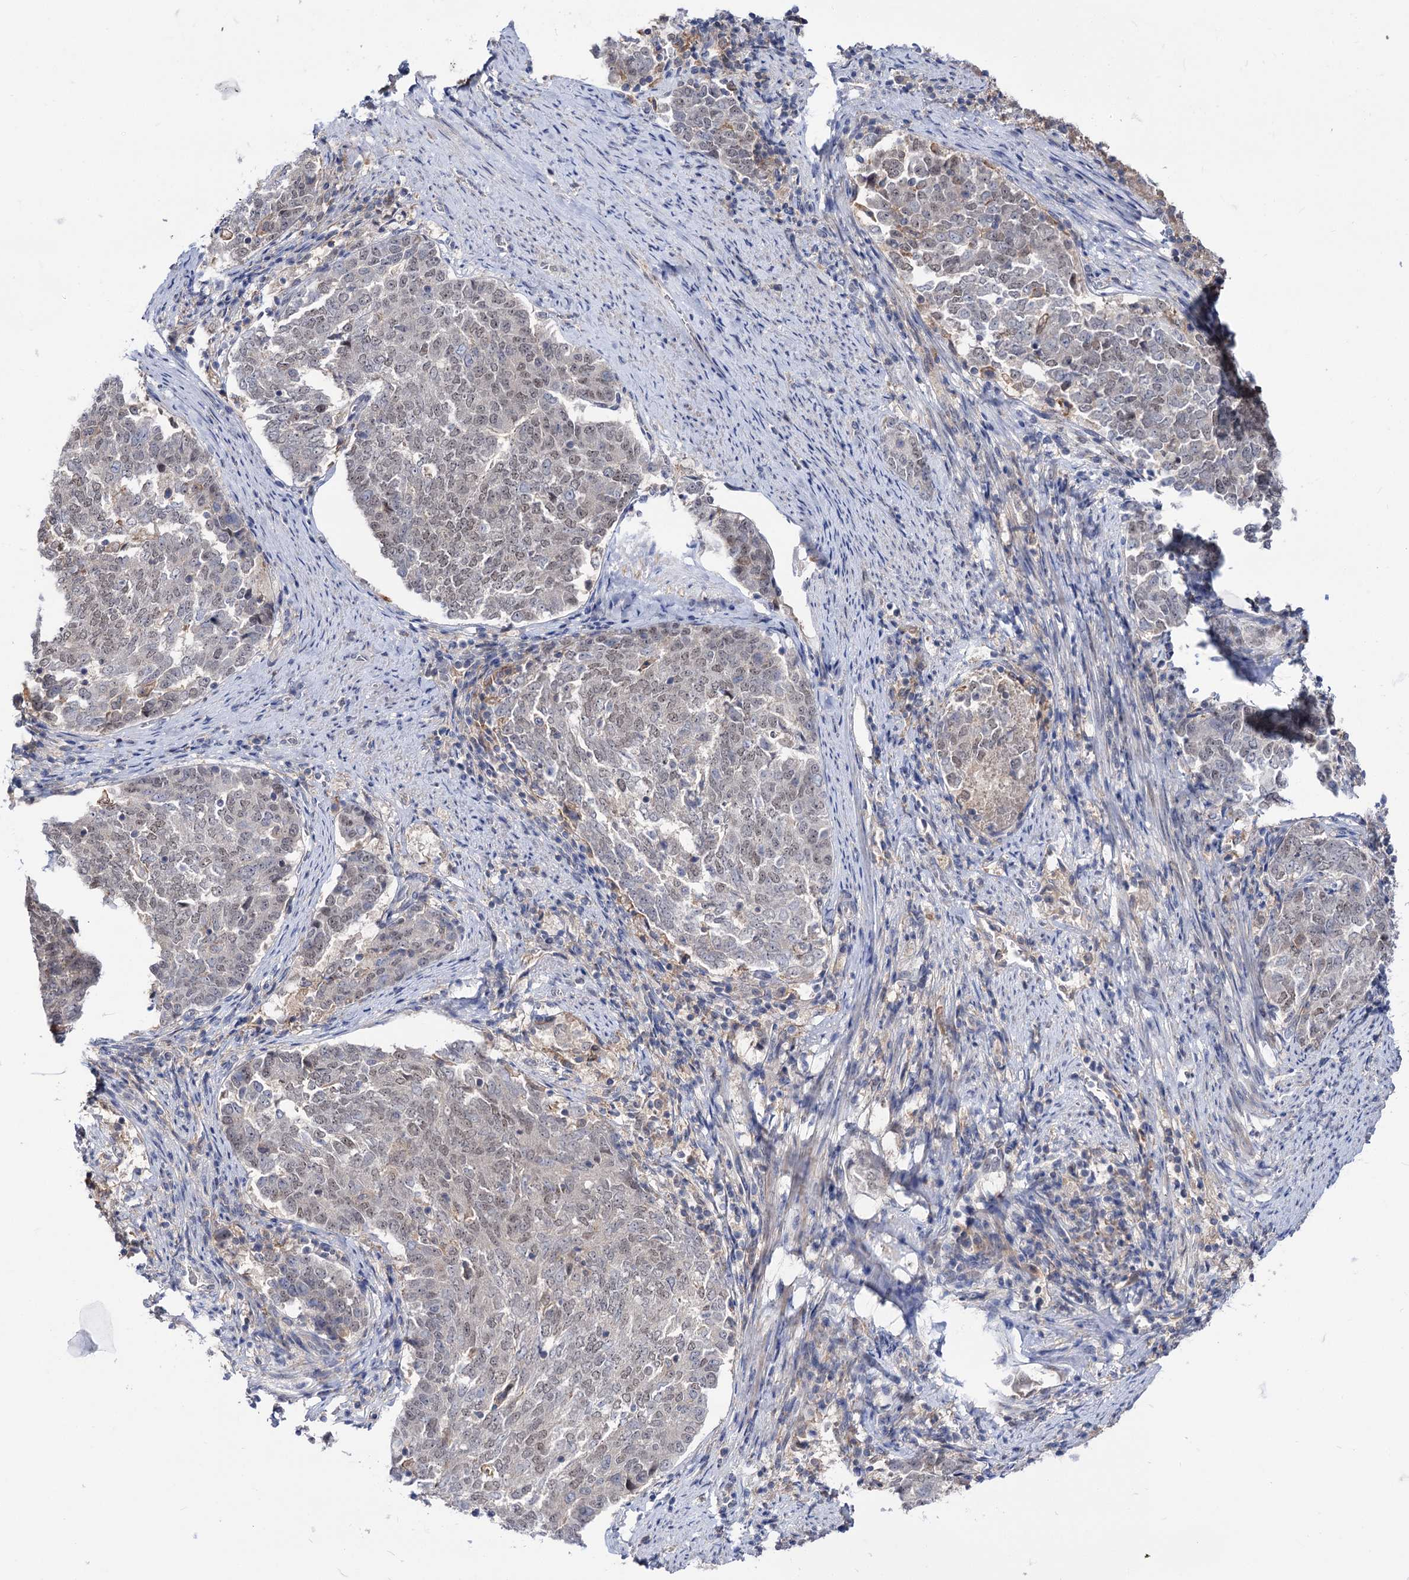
{"staining": {"intensity": "weak", "quantity": "<25%", "location": "nuclear"}, "tissue": "endometrial cancer", "cell_type": "Tumor cells", "image_type": "cancer", "snomed": [{"axis": "morphology", "description": "Adenocarcinoma, NOS"}, {"axis": "topography", "description": "Endometrium"}], "caption": "Endometrial adenocarcinoma stained for a protein using IHC displays no positivity tumor cells.", "gene": "NEK10", "patient": {"sex": "female", "age": 80}}